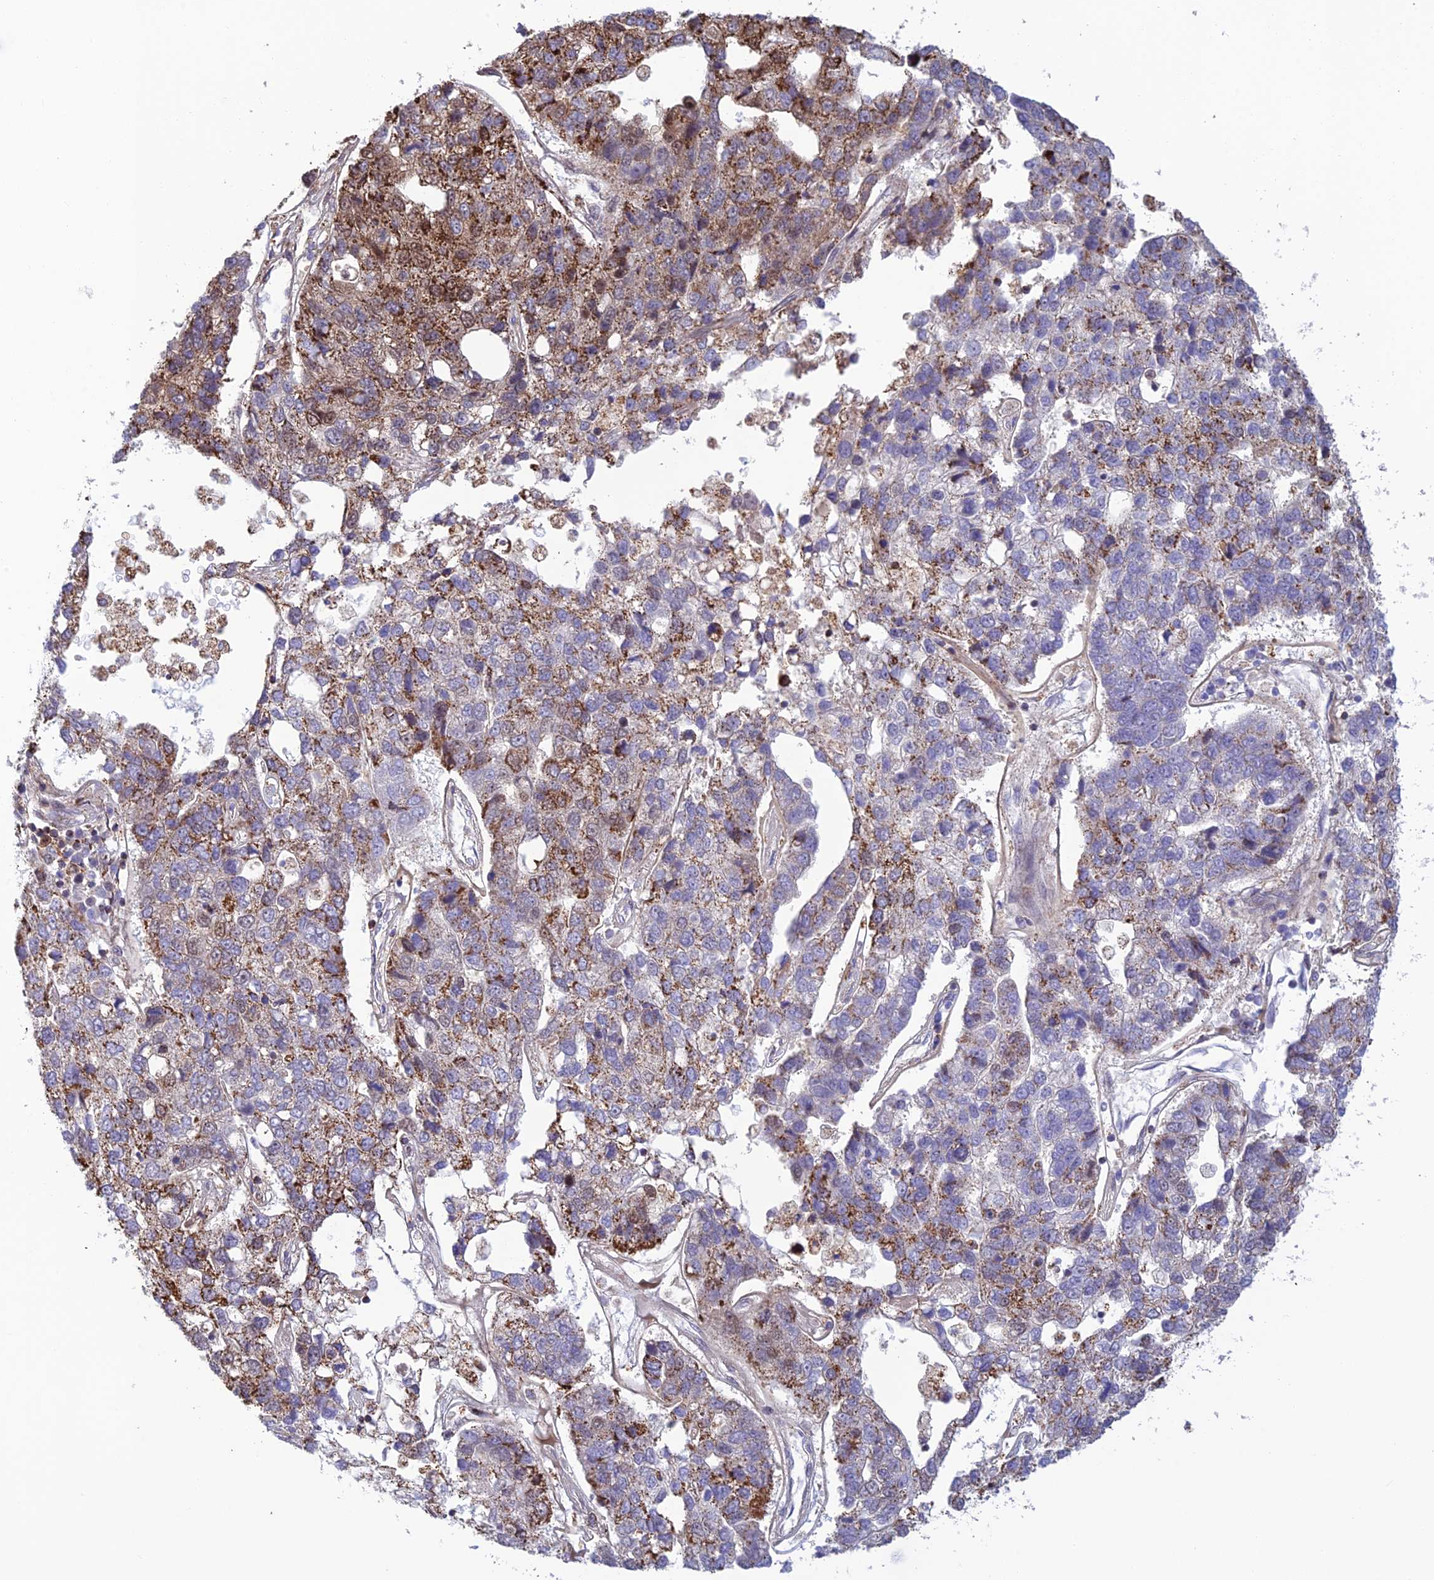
{"staining": {"intensity": "moderate", "quantity": "<25%", "location": "cytoplasmic/membranous"}, "tissue": "pancreatic cancer", "cell_type": "Tumor cells", "image_type": "cancer", "snomed": [{"axis": "morphology", "description": "Adenocarcinoma, NOS"}, {"axis": "topography", "description": "Pancreas"}], "caption": "A low amount of moderate cytoplasmic/membranous staining is appreciated in about <25% of tumor cells in adenocarcinoma (pancreatic) tissue.", "gene": "POLR1G", "patient": {"sex": "female", "age": 61}}